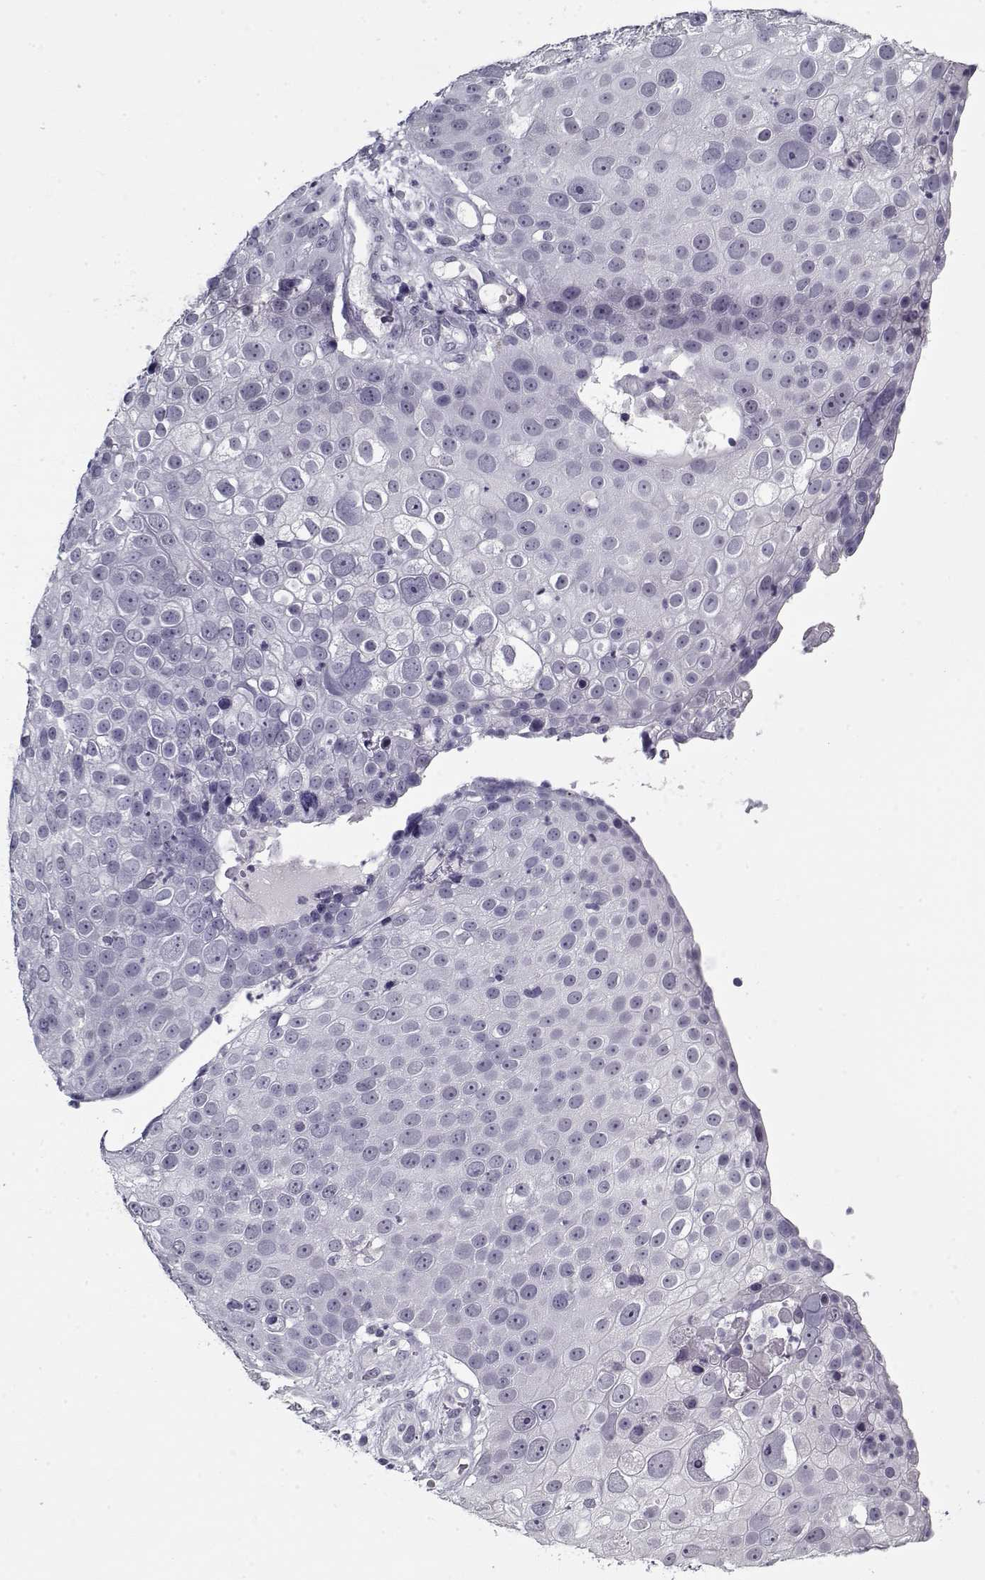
{"staining": {"intensity": "negative", "quantity": "none", "location": "none"}, "tissue": "skin cancer", "cell_type": "Tumor cells", "image_type": "cancer", "snomed": [{"axis": "morphology", "description": "Squamous cell carcinoma, NOS"}, {"axis": "topography", "description": "Skin"}], "caption": "Micrograph shows no protein expression in tumor cells of skin cancer (squamous cell carcinoma) tissue. Brightfield microscopy of immunohistochemistry stained with DAB (3,3'-diaminobenzidine) (brown) and hematoxylin (blue), captured at high magnification.", "gene": "RNF32", "patient": {"sex": "male", "age": 71}}